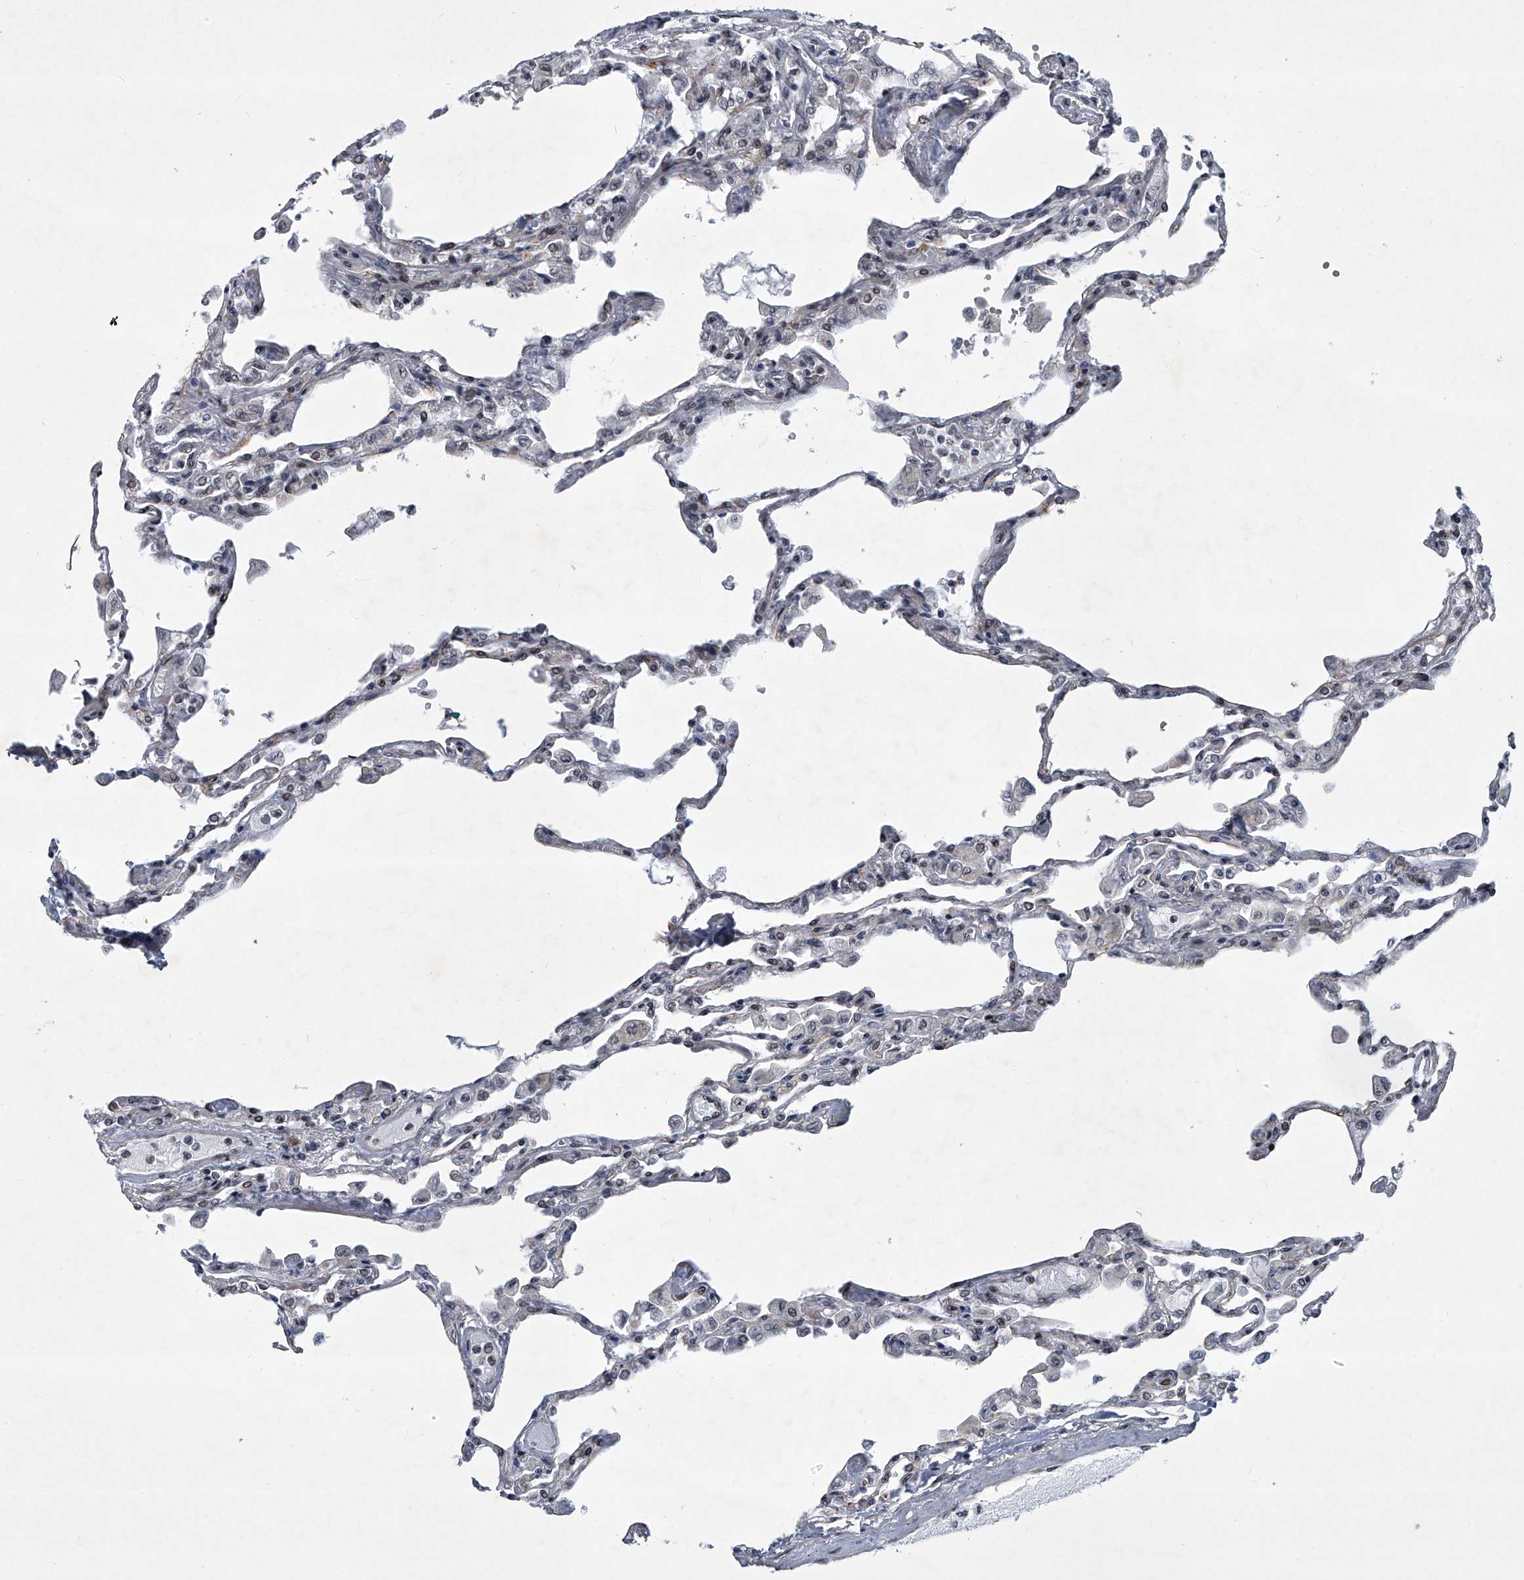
{"staining": {"intensity": "moderate", "quantity": "<25%", "location": "nuclear"}, "tissue": "lung", "cell_type": "Alveolar cells", "image_type": "normal", "snomed": [{"axis": "morphology", "description": "Normal tissue, NOS"}, {"axis": "topography", "description": "Bronchus"}, {"axis": "topography", "description": "Lung"}], "caption": "Immunohistochemistry of unremarkable human lung shows low levels of moderate nuclear staining in about <25% of alveolar cells. (Brightfield microscopy of DAB IHC at high magnification).", "gene": "MLLT1", "patient": {"sex": "female", "age": 49}}